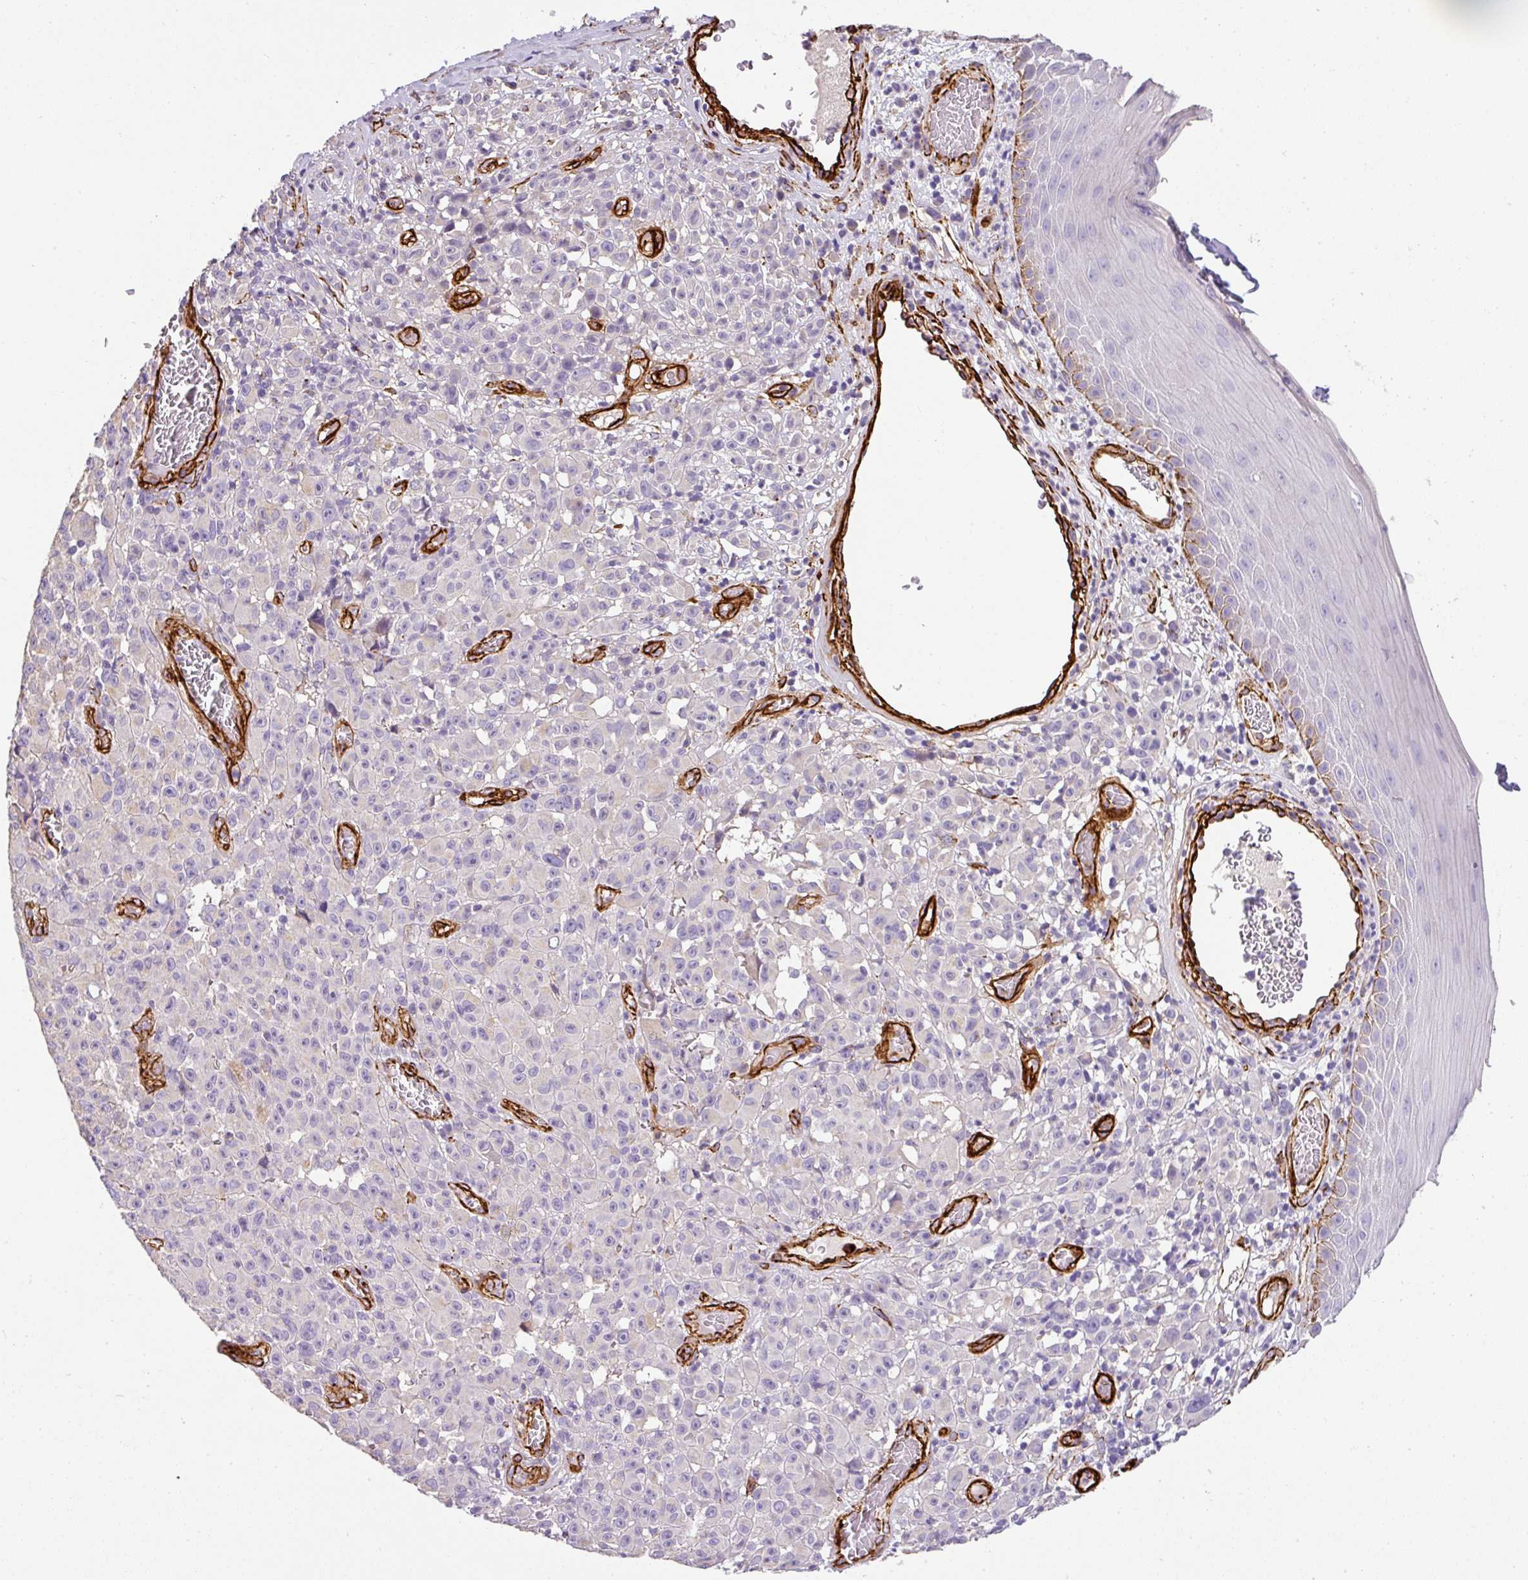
{"staining": {"intensity": "negative", "quantity": "none", "location": "none"}, "tissue": "melanoma", "cell_type": "Tumor cells", "image_type": "cancer", "snomed": [{"axis": "morphology", "description": "Malignant melanoma, NOS"}, {"axis": "topography", "description": "Skin"}], "caption": "This is an immunohistochemistry photomicrograph of melanoma. There is no expression in tumor cells.", "gene": "SLC25A17", "patient": {"sex": "female", "age": 82}}